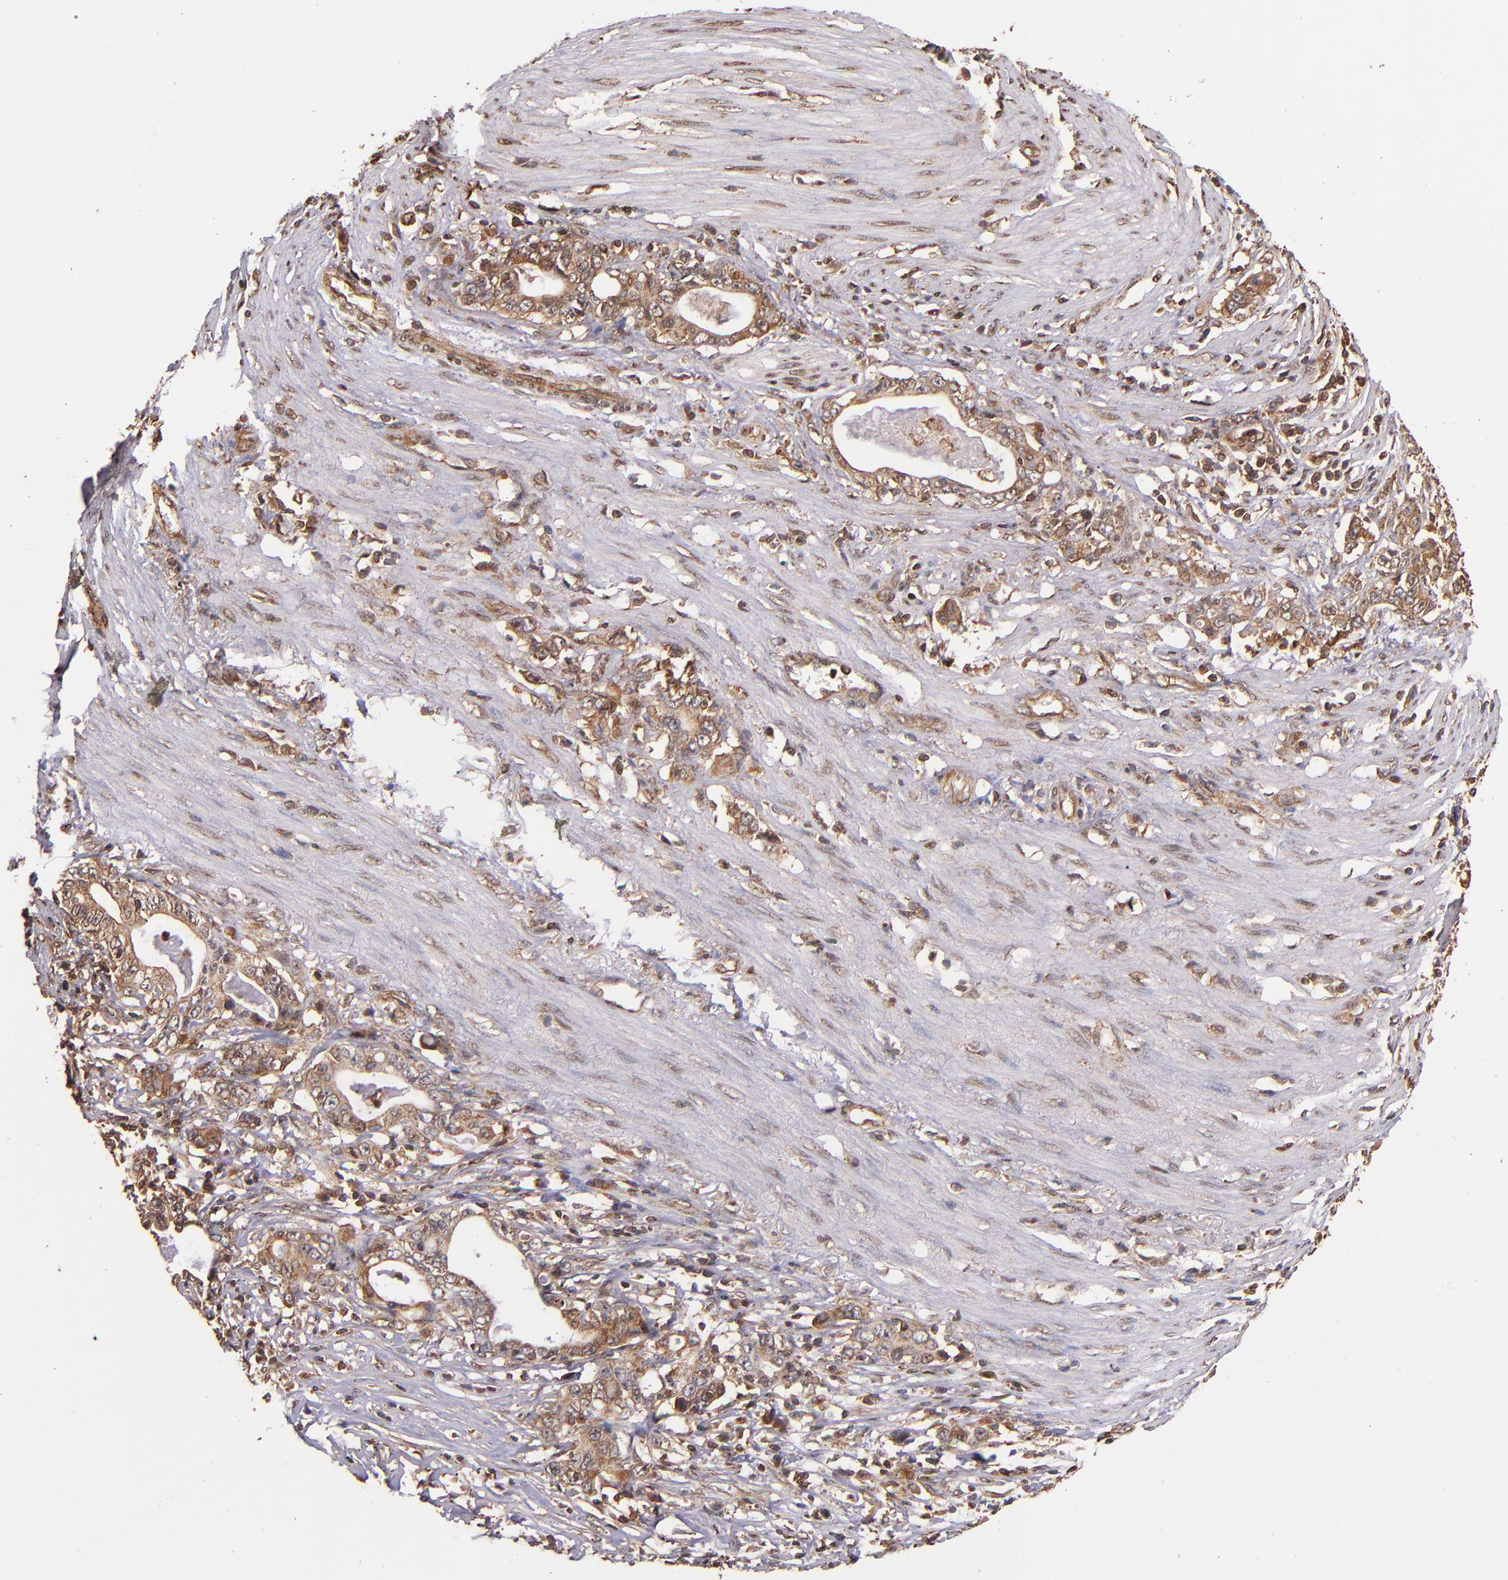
{"staining": {"intensity": "moderate", "quantity": ">75%", "location": "cytoplasmic/membranous"}, "tissue": "stomach cancer", "cell_type": "Tumor cells", "image_type": "cancer", "snomed": [{"axis": "morphology", "description": "Adenocarcinoma, NOS"}, {"axis": "topography", "description": "Stomach, lower"}], "caption": "Human adenocarcinoma (stomach) stained with a protein marker displays moderate staining in tumor cells.", "gene": "STX8", "patient": {"sex": "female", "age": 72}}